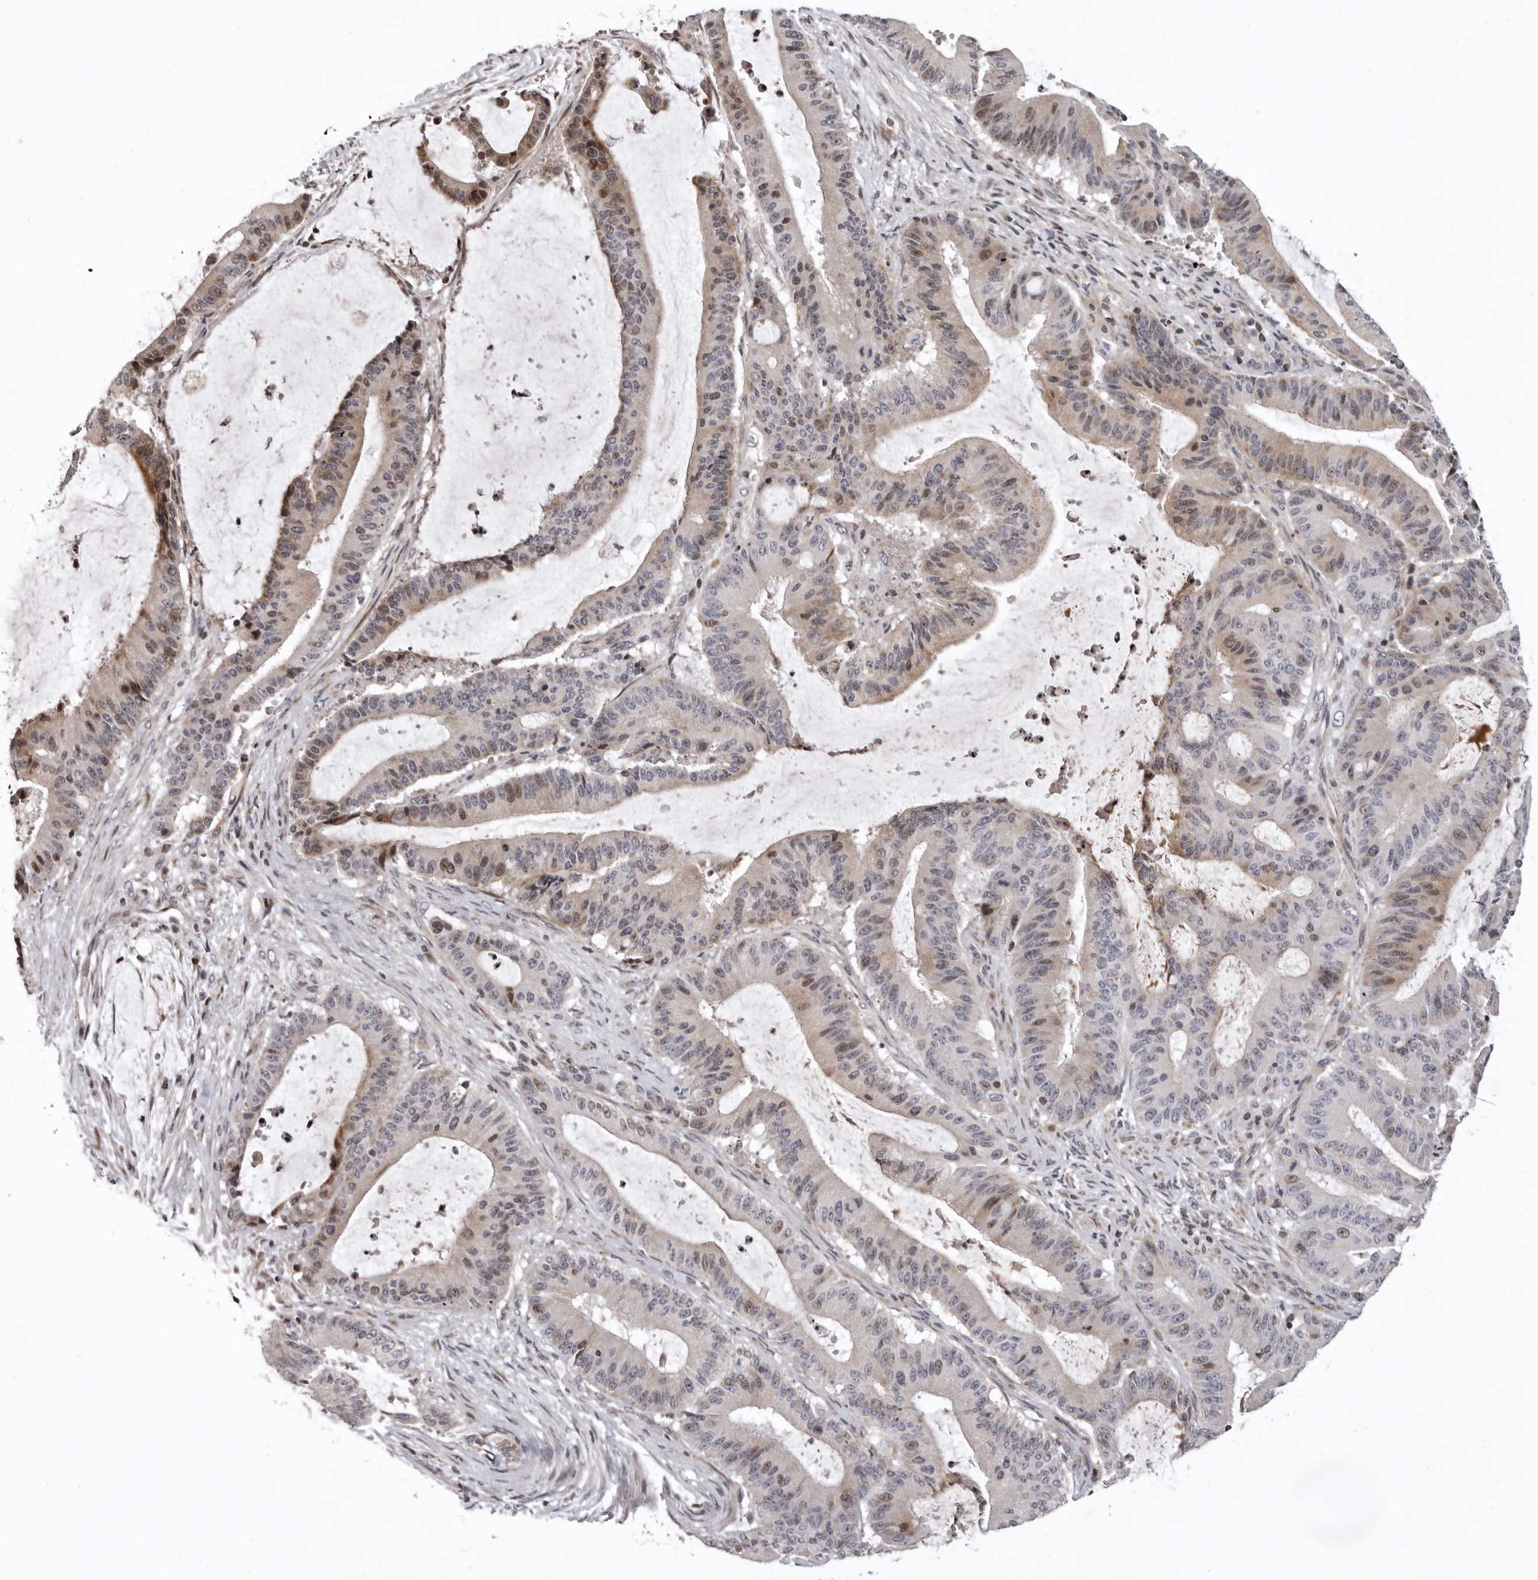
{"staining": {"intensity": "moderate", "quantity": "25%-75%", "location": "nuclear"}, "tissue": "liver cancer", "cell_type": "Tumor cells", "image_type": "cancer", "snomed": [{"axis": "morphology", "description": "Normal tissue, NOS"}, {"axis": "morphology", "description": "Cholangiocarcinoma"}, {"axis": "topography", "description": "Liver"}, {"axis": "topography", "description": "Peripheral nerve tissue"}], "caption": "DAB (3,3'-diaminobenzidine) immunohistochemical staining of liver cancer (cholangiocarcinoma) shows moderate nuclear protein positivity in about 25%-75% of tumor cells.", "gene": "AZIN1", "patient": {"sex": "female", "age": 73}}